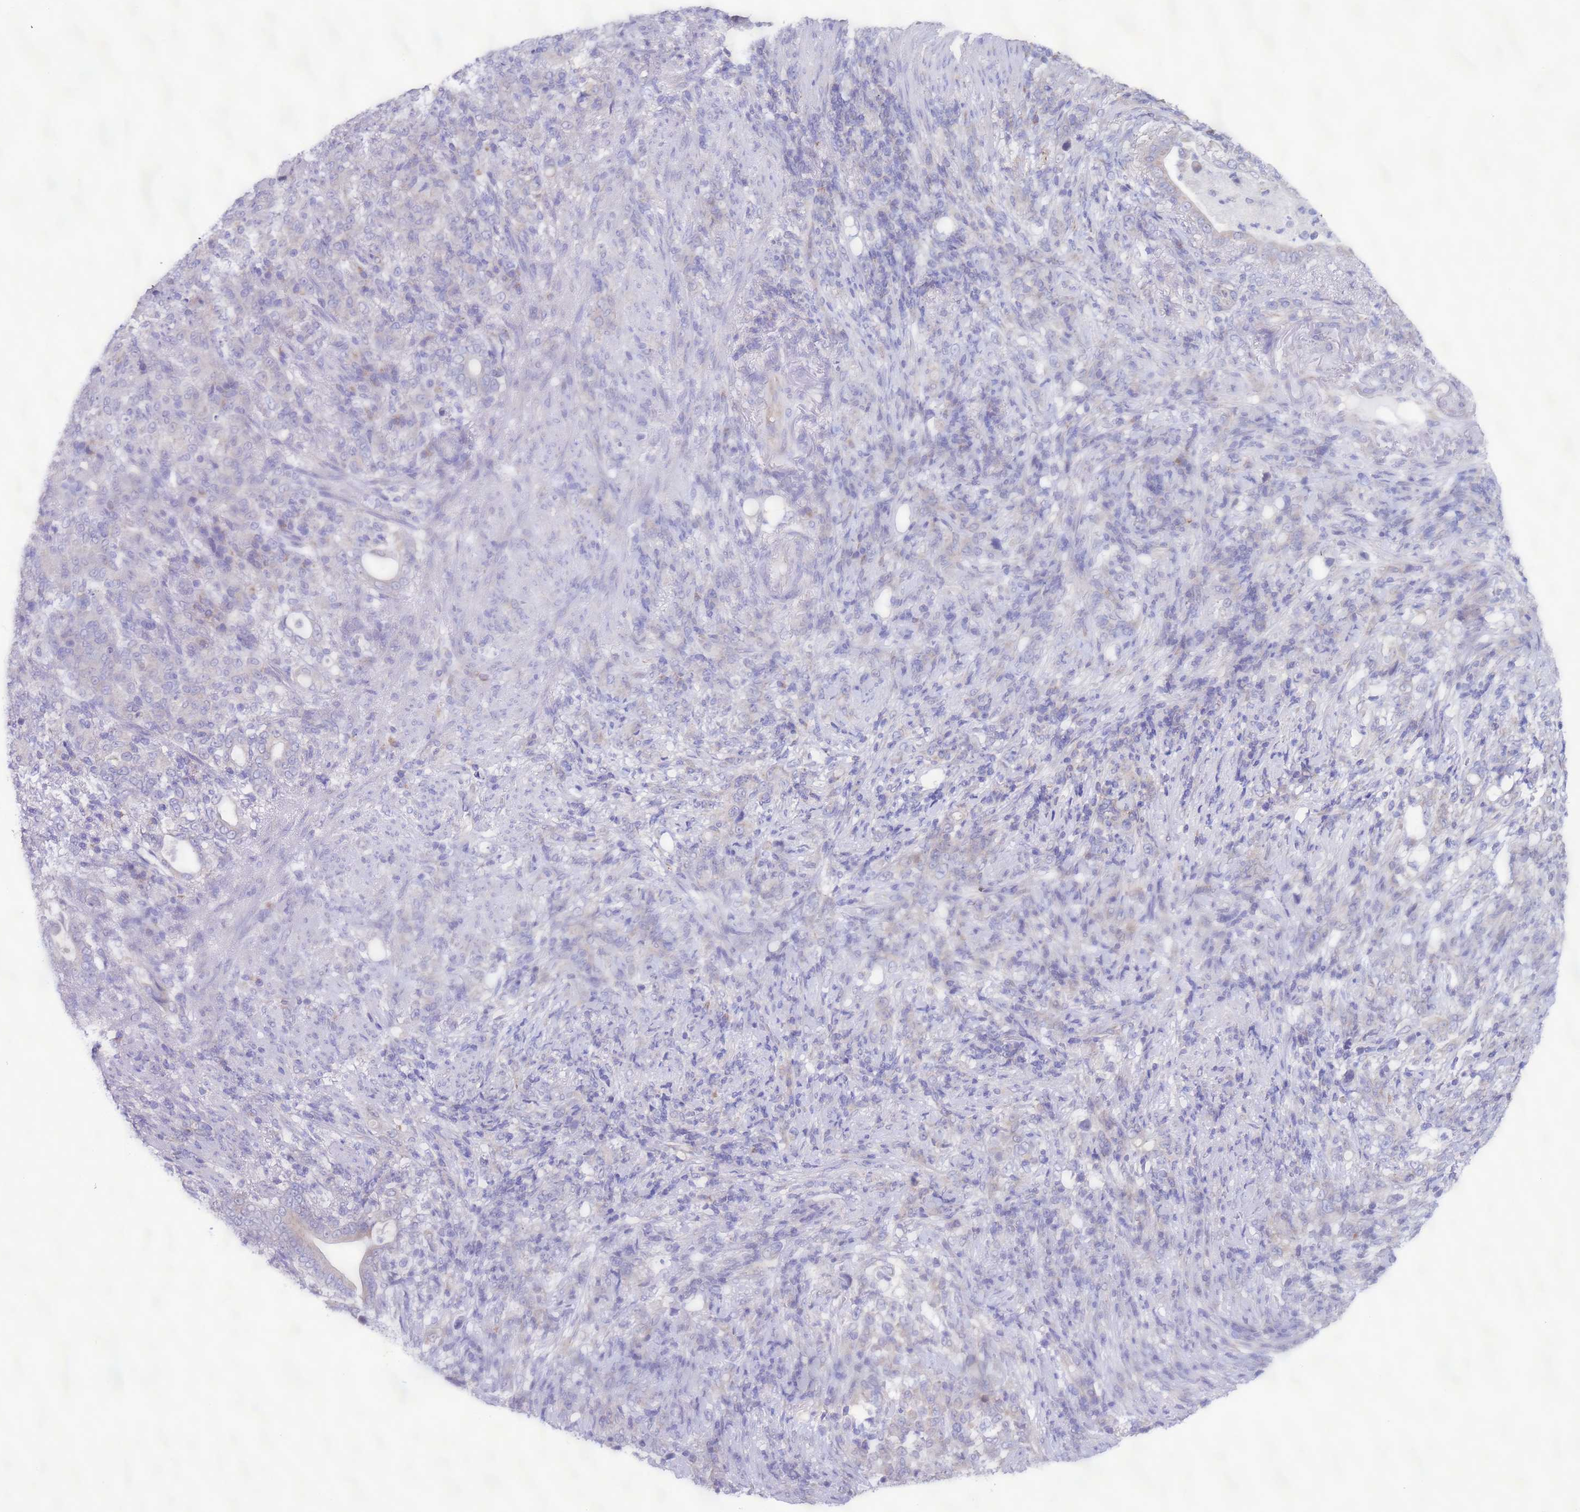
{"staining": {"intensity": "negative", "quantity": "none", "location": "none"}, "tissue": "stomach cancer", "cell_type": "Tumor cells", "image_type": "cancer", "snomed": [{"axis": "morphology", "description": "Normal tissue, NOS"}, {"axis": "morphology", "description": "Adenocarcinoma, NOS"}, {"axis": "topography", "description": "Stomach"}], "caption": "High magnification brightfield microscopy of stomach cancer stained with DAB (3,3'-diaminobenzidine) (brown) and counterstained with hematoxylin (blue): tumor cells show no significant expression.", "gene": "AHI1", "patient": {"sex": "female", "age": 79}}